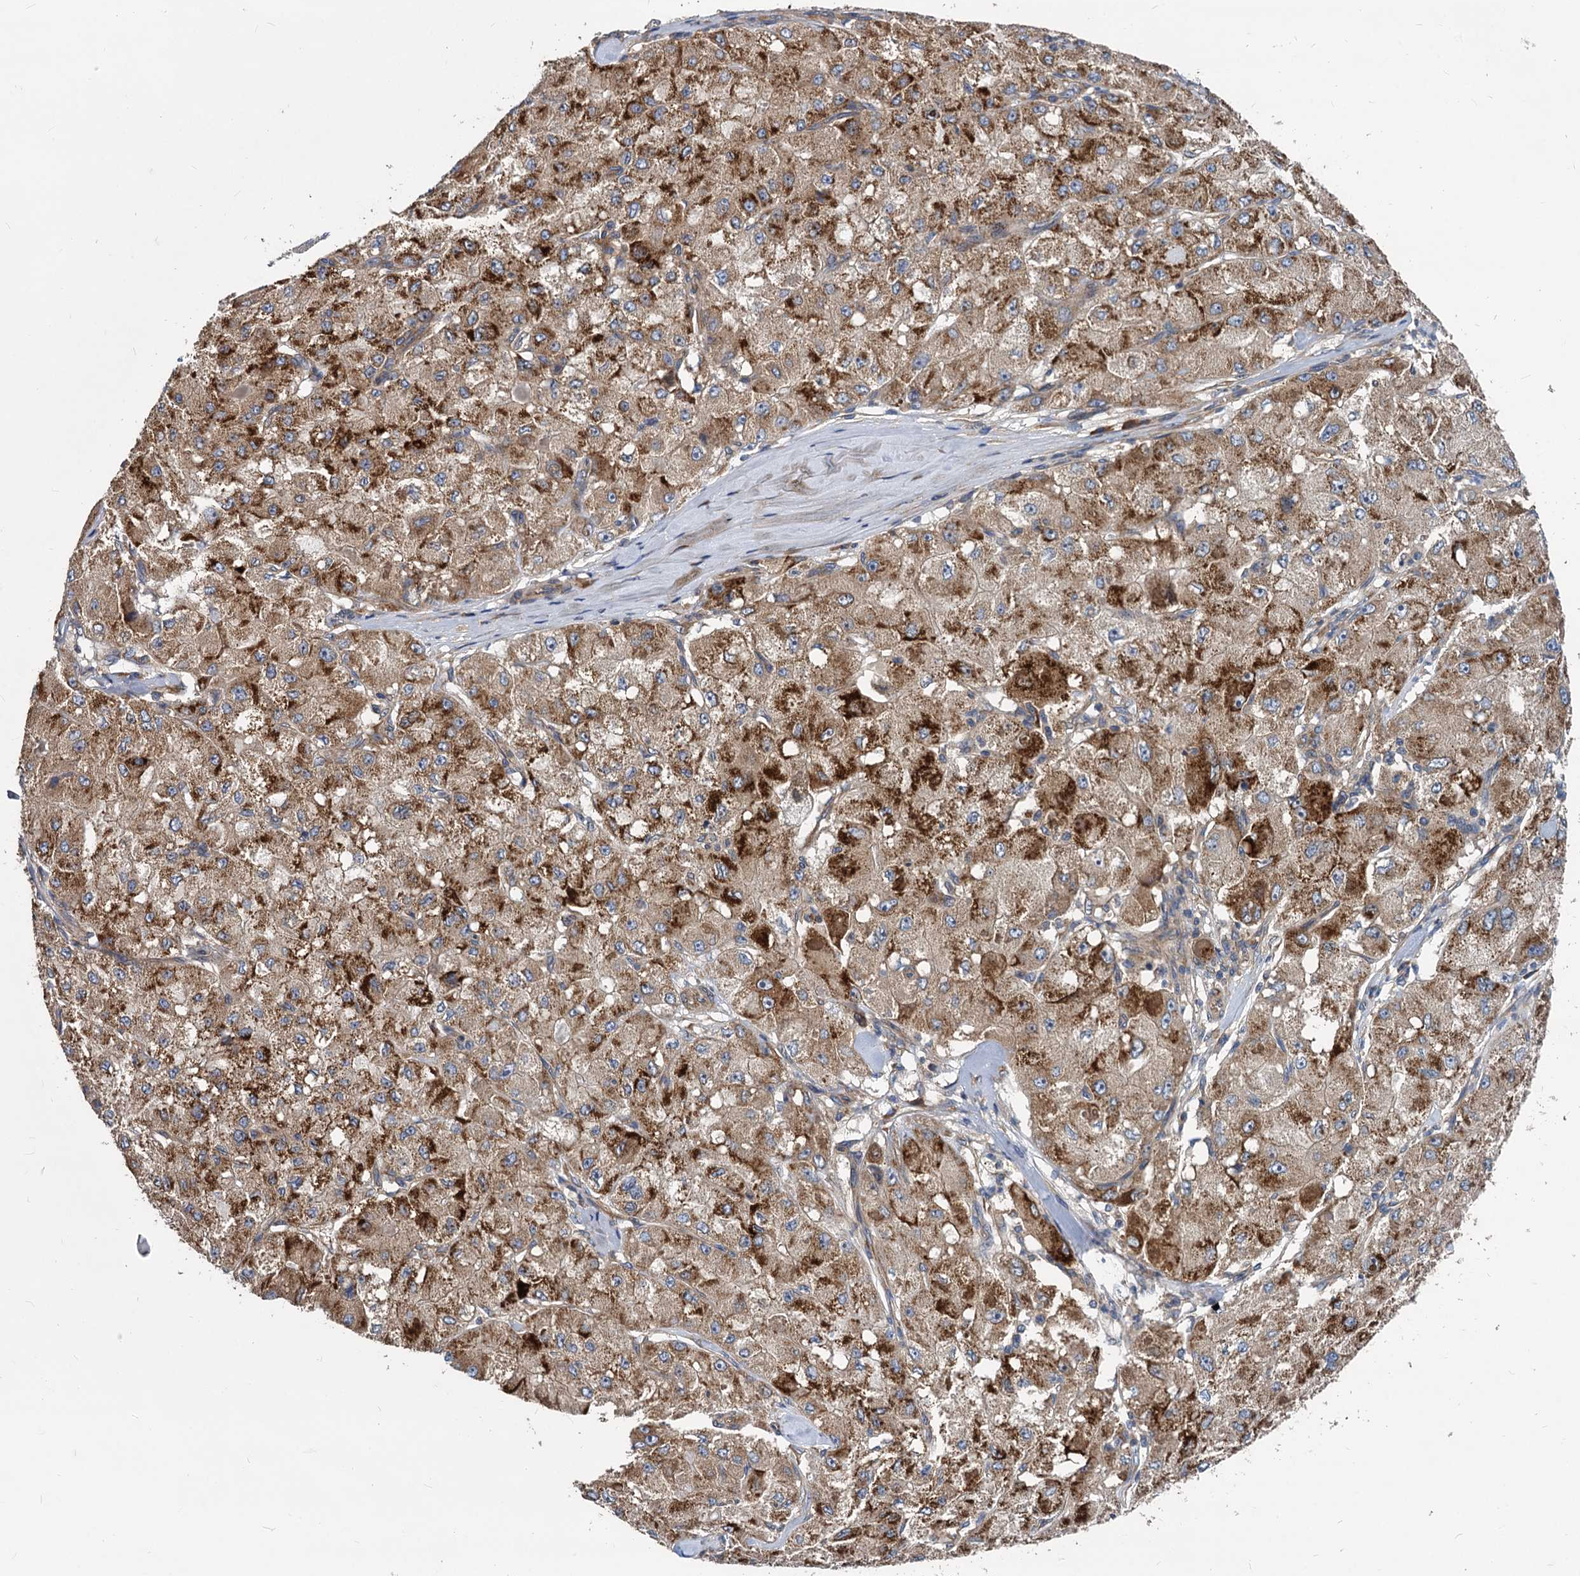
{"staining": {"intensity": "moderate", "quantity": ">75%", "location": "cytoplasmic/membranous"}, "tissue": "liver cancer", "cell_type": "Tumor cells", "image_type": "cancer", "snomed": [{"axis": "morphology", "description": "Carcinoma, Hepatocellular, NOS"}, {"axis": "topography", "description": "Liver"}], "caption": "Immunohistochemistry (DAB (3,3'-diaminobenzidine)) staining of human liver cancer (hepatocellular carcinoma) shows moderate cytoplasmic/membranous protein positivity in about >75% of tumor cells.", "gene": "EIF2B2", "patient": {"sex": "male", "age": 80}}